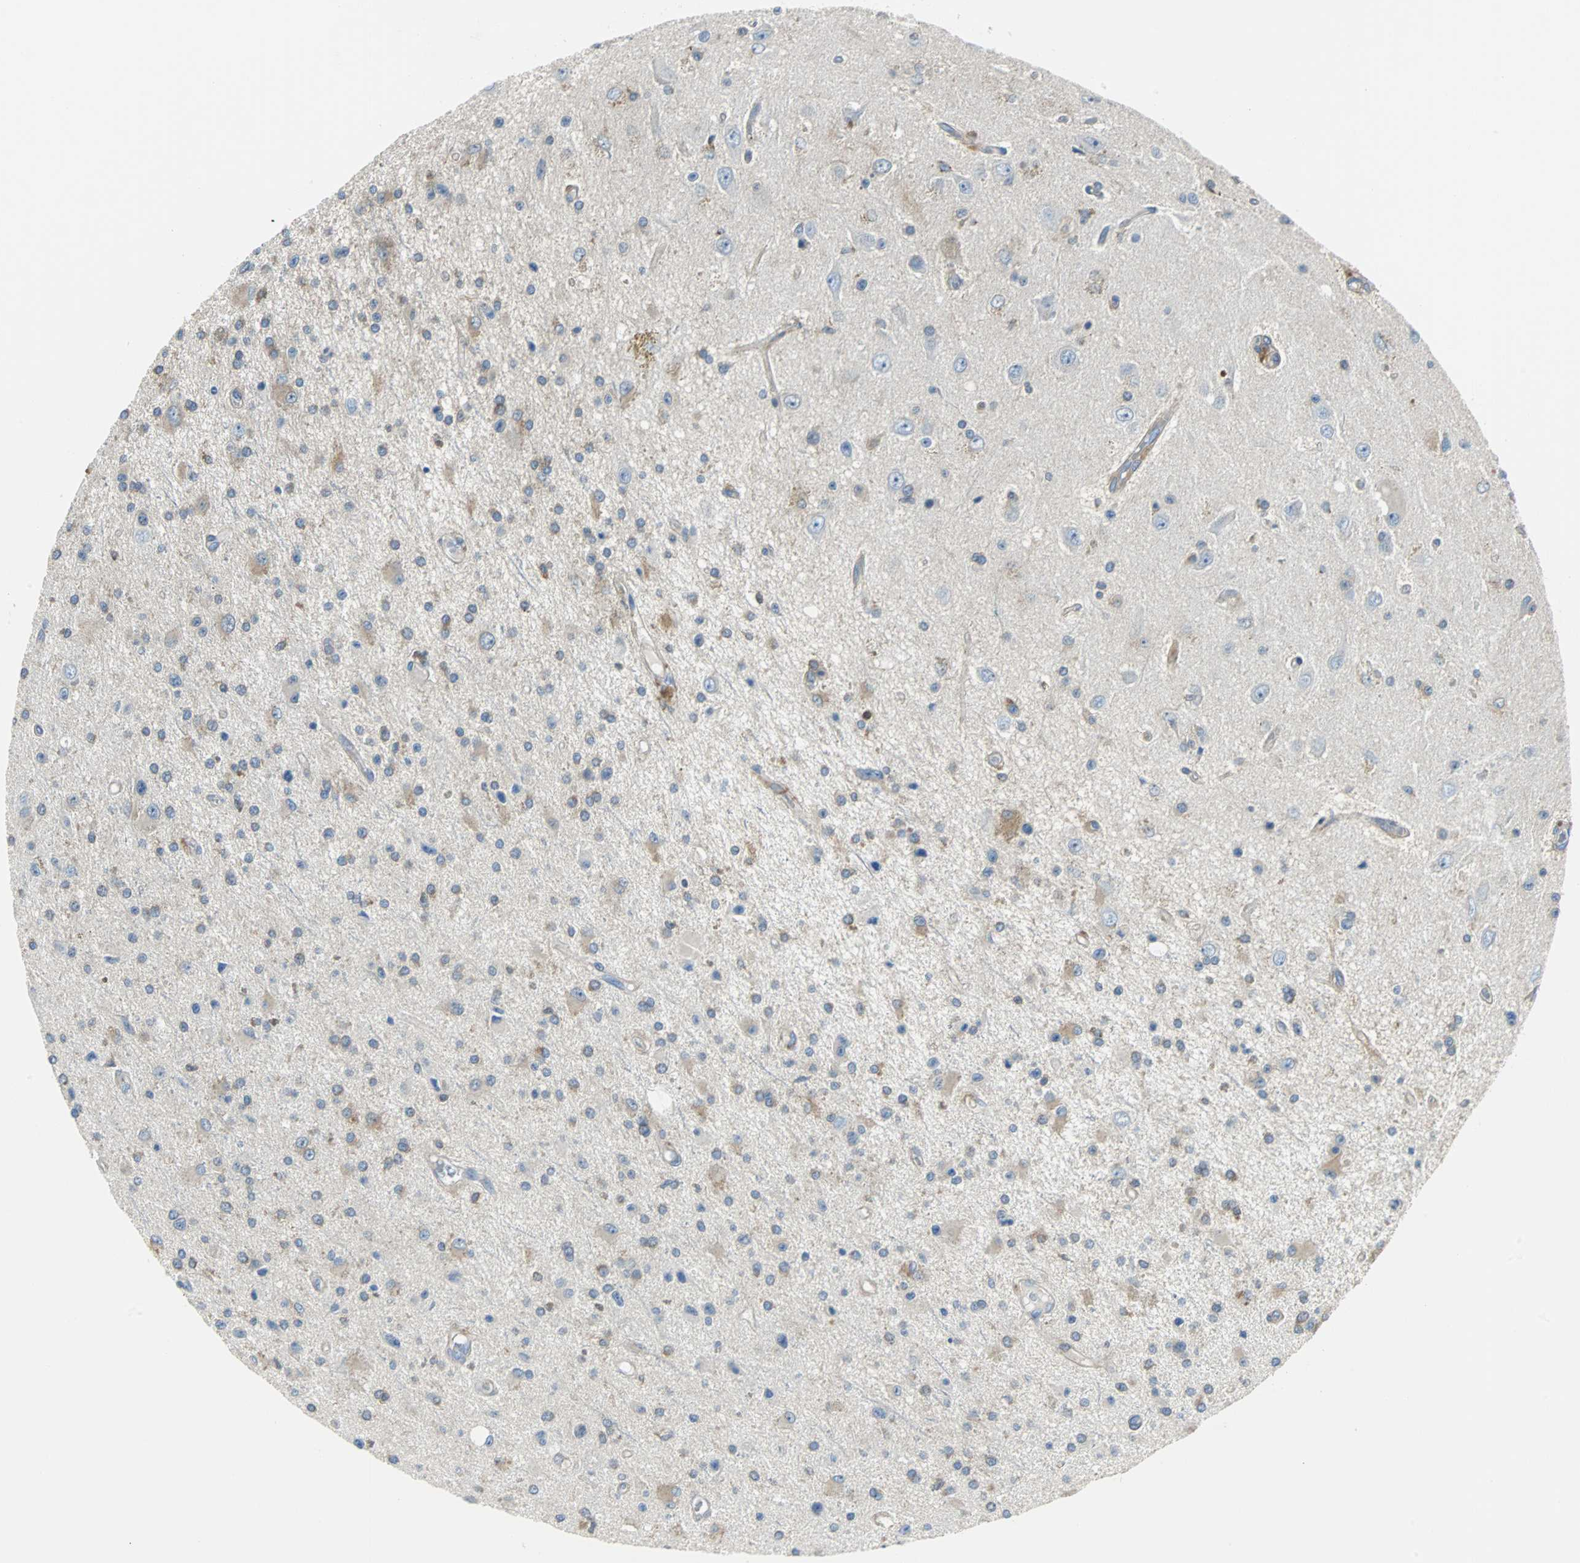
{"staining": {"intensity": "weak", "quantity": "<25%", "location": "cytoplasmic/membranous"}, "tissue": "glioma", "cell_type": "Tumor cells", "image_type": "cancer", "snomed": [{"axis": "morphology", "description": "Glioma, malignant, Low grade"}, {"axis": "topography", "description": "Brain"}], "caption": "Tumor cells show no significant positivity in glioma. (Stains: DAB (3,3'-diaminobenzidine) immunohistochemistry with hematoxylin counter stain, Microscopy: brightfield microscopy at high magnification).", "gene": "TSC22D4", "patient": {"sex": "male", "age": 58}}